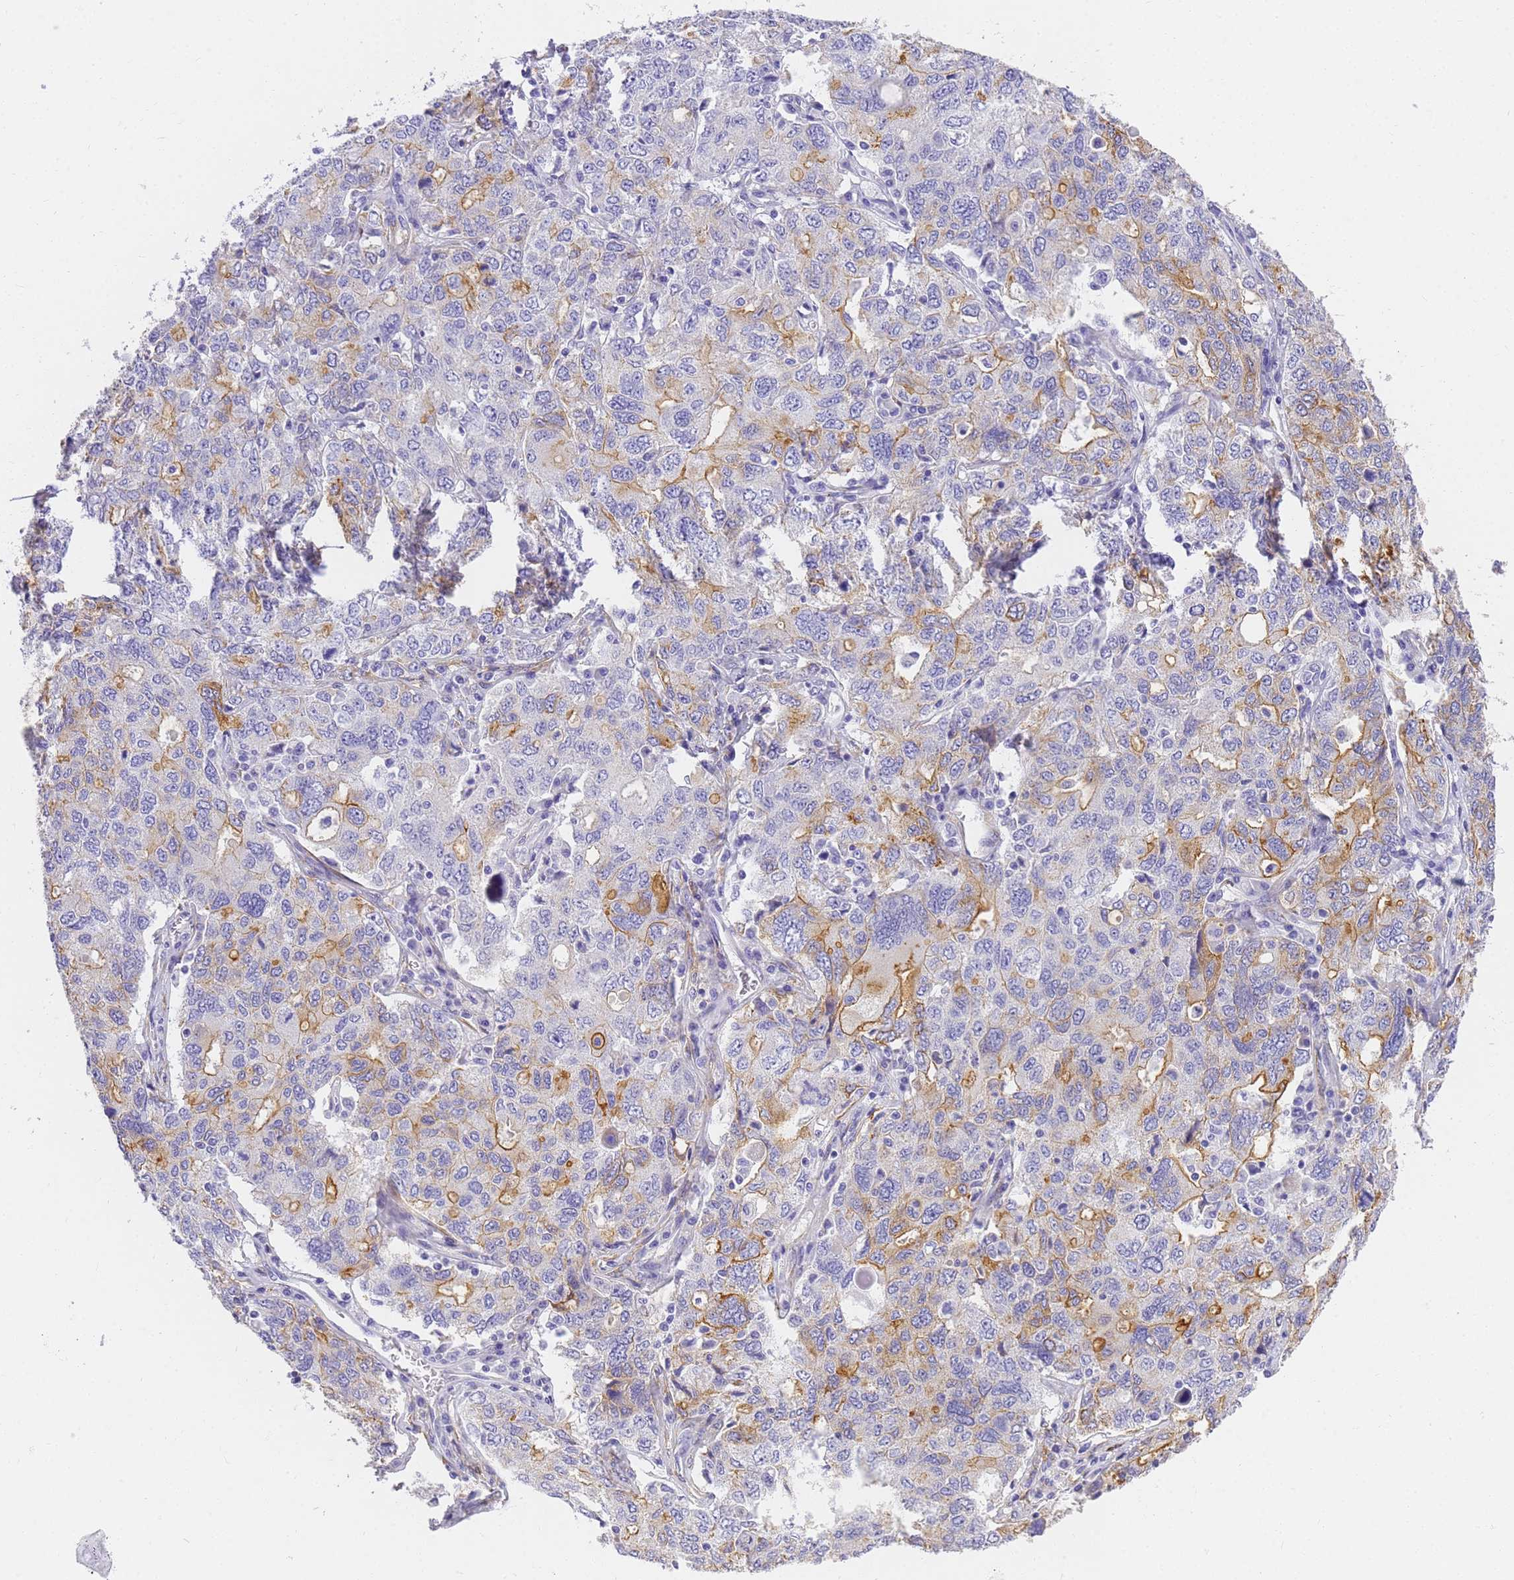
{"staining": {"intensity": "moderate", "quantity": "25%-75%", "location": "cytoplasmic/membranous"}, "tissue": "ovarian cancer", "cell_type": "Tumor cells", "image_type": "cancer", "snomed": [{"axis": "morphology", "description": "Carcinoma, endometroid"}, {"axis": "topography", "description": "Ovary"}], "caption": "A histopathology image of ovarian endometroid carcinoma stained for a protein reveals moderate cytoplasmic/membranous brown staining in tumor cells. (brown staining indicates protein expression, while blue staining denotes nuclei).", "gene": "MVB12A", "patient": {"sex": "female", "age": 62}}